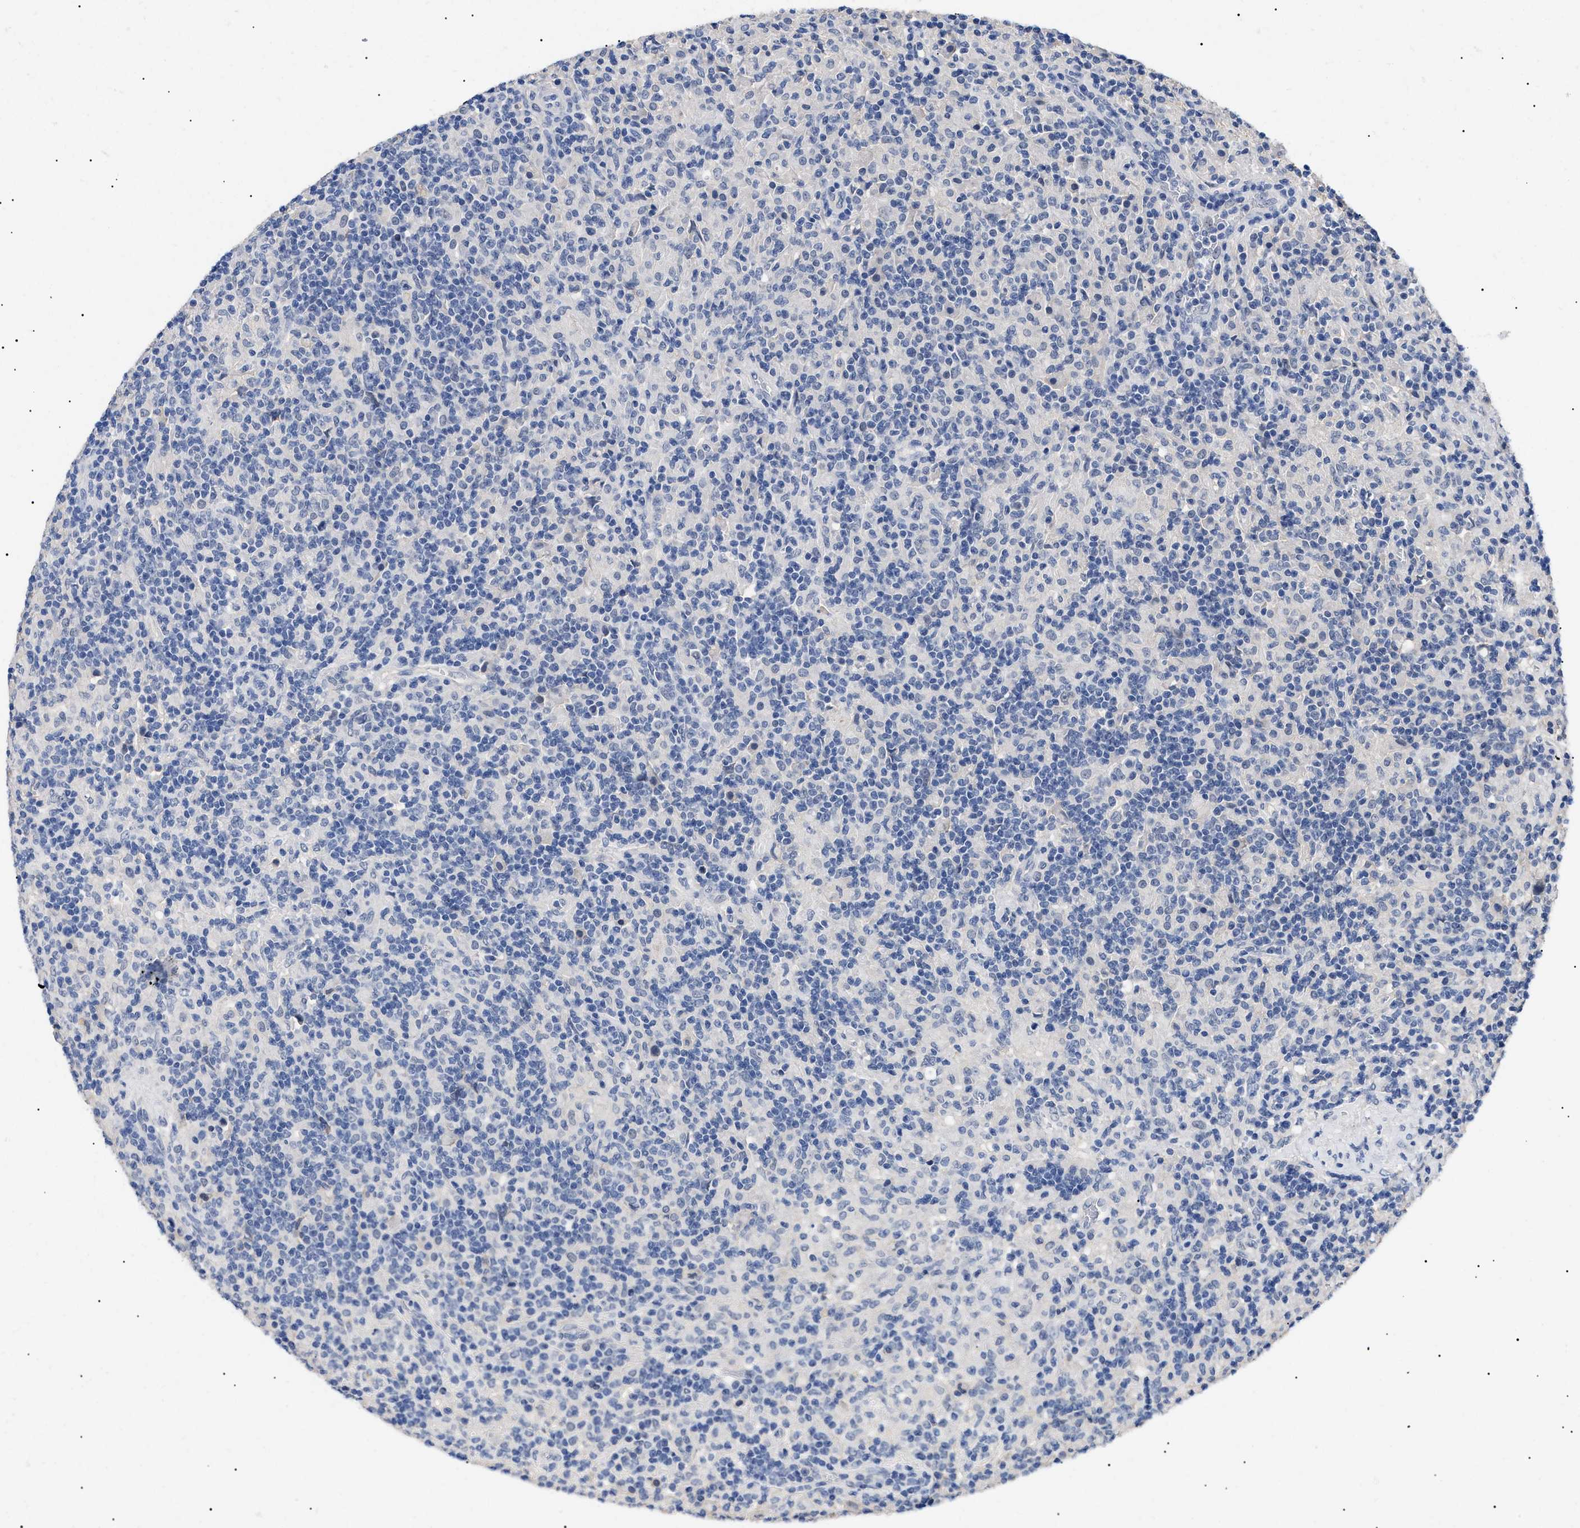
{"staining": {"intensity": "negative", "quantity": "none", "location": "none"}, "tissue": "lymphoma", "cell_type": "Tumor cells", "image_type": "cancer", "snomed": [{"axis": "morphology", "description": "Hodgkin's disease, NOS"}, {"axis": "topography", "description": "Lymph node"}], "caption": "Immunohistochemical staining of lymphoma exhibits no significant positivity in tumor cells. (Brightfield microscopy of DAB IHC at high magnification).", "gene": "PRRT2", "patient": {"sex": "male", "age": 70}}